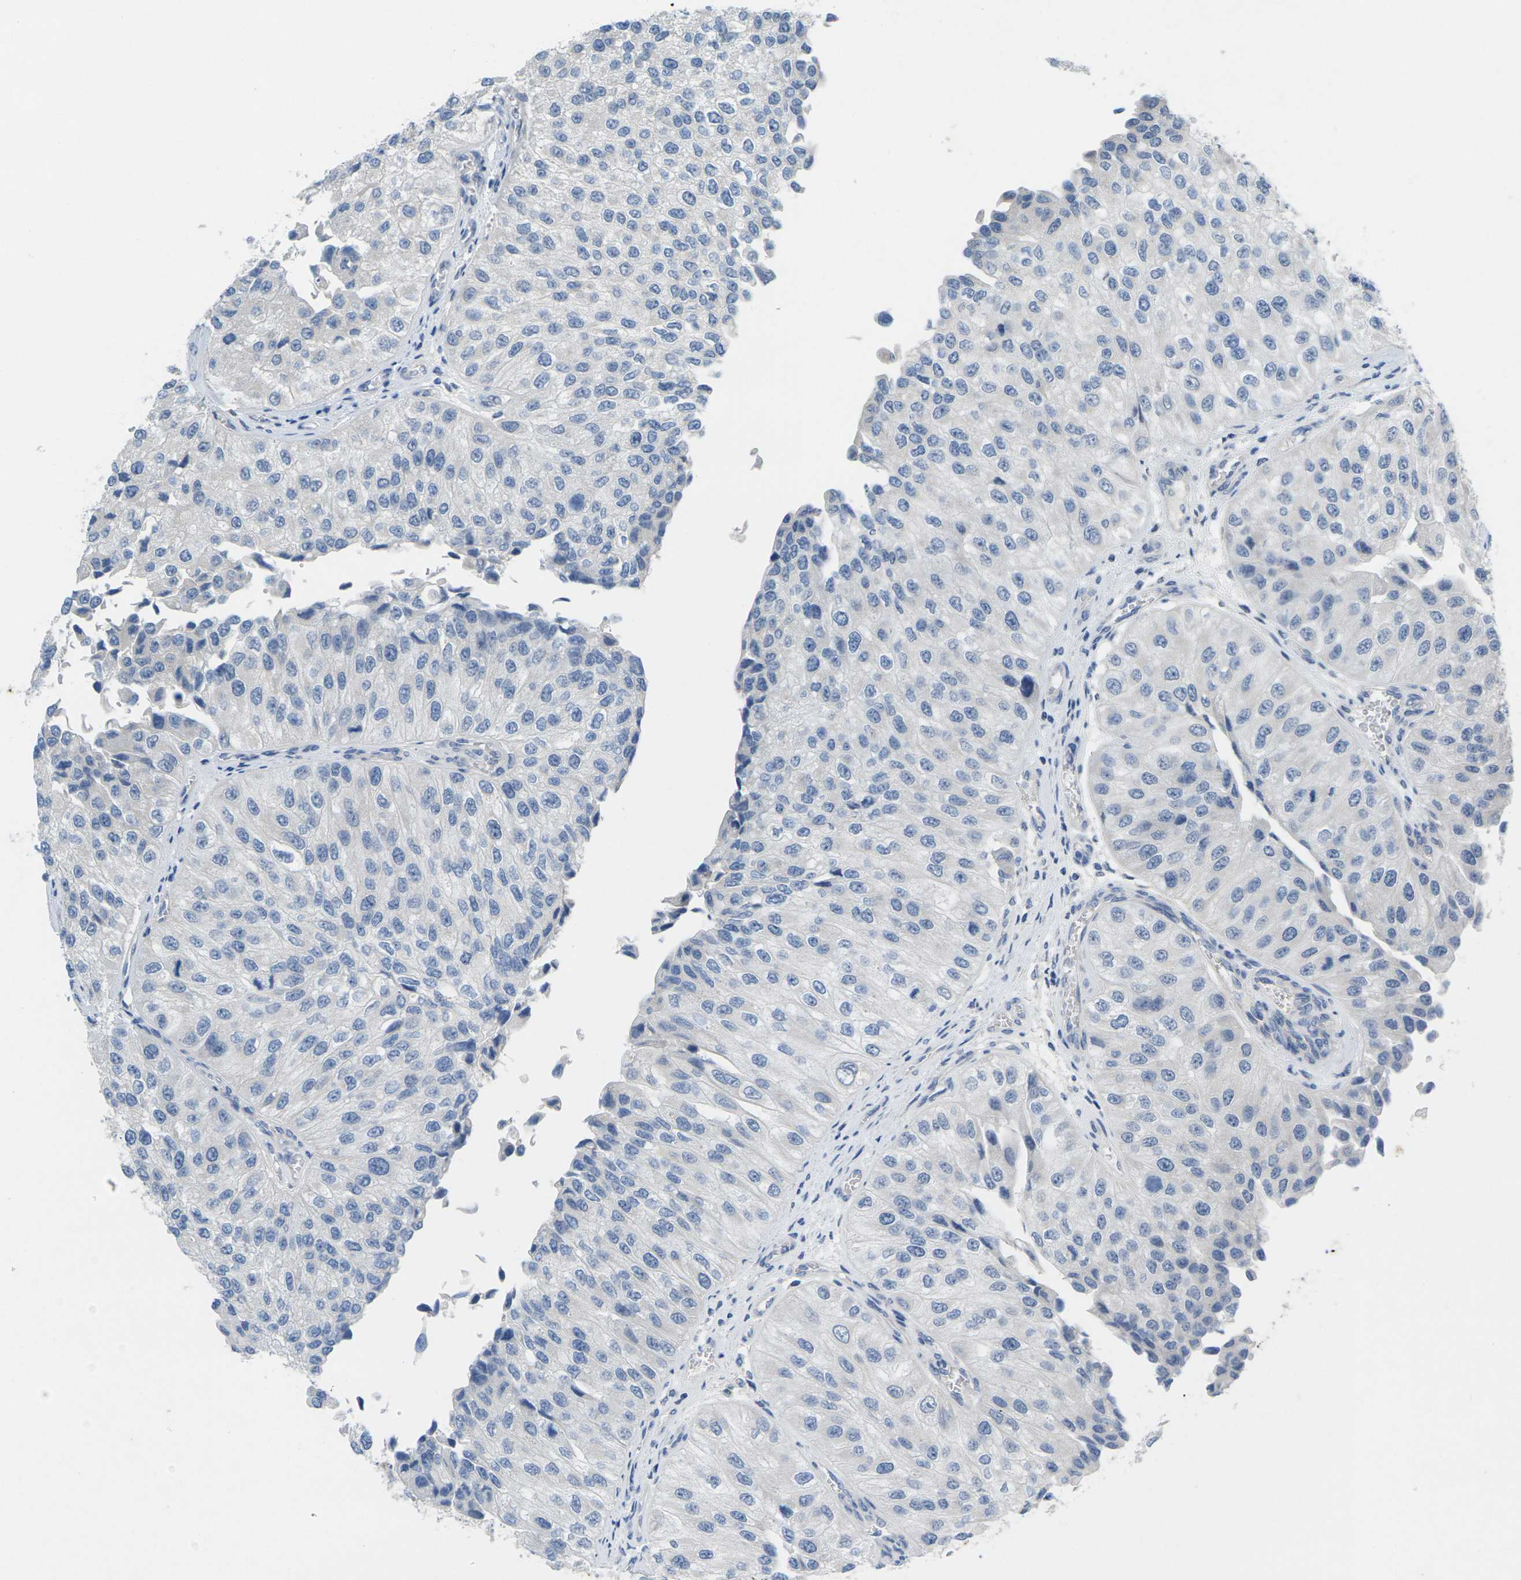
{"staining": {"intensity": "negative", "quantity": "none", "location": "none"}, "tissue": "urothelial cancer", "cell_type": "Tumor cells", "image_type": "cancer", "snomed": [{"axis": "morphology", "description": "Urothelial carcinoma, High grade"}, {"axis": "topography", "description": "Kidney"}, {"axis": "topography", "description": "Urinary bladder"}], "caption": "Tumor cells show no significant protein staining in urothelial carcinoma (high-grade).", "gene": "TNNI3", "patient": {"sex": "male", "age": 77}}